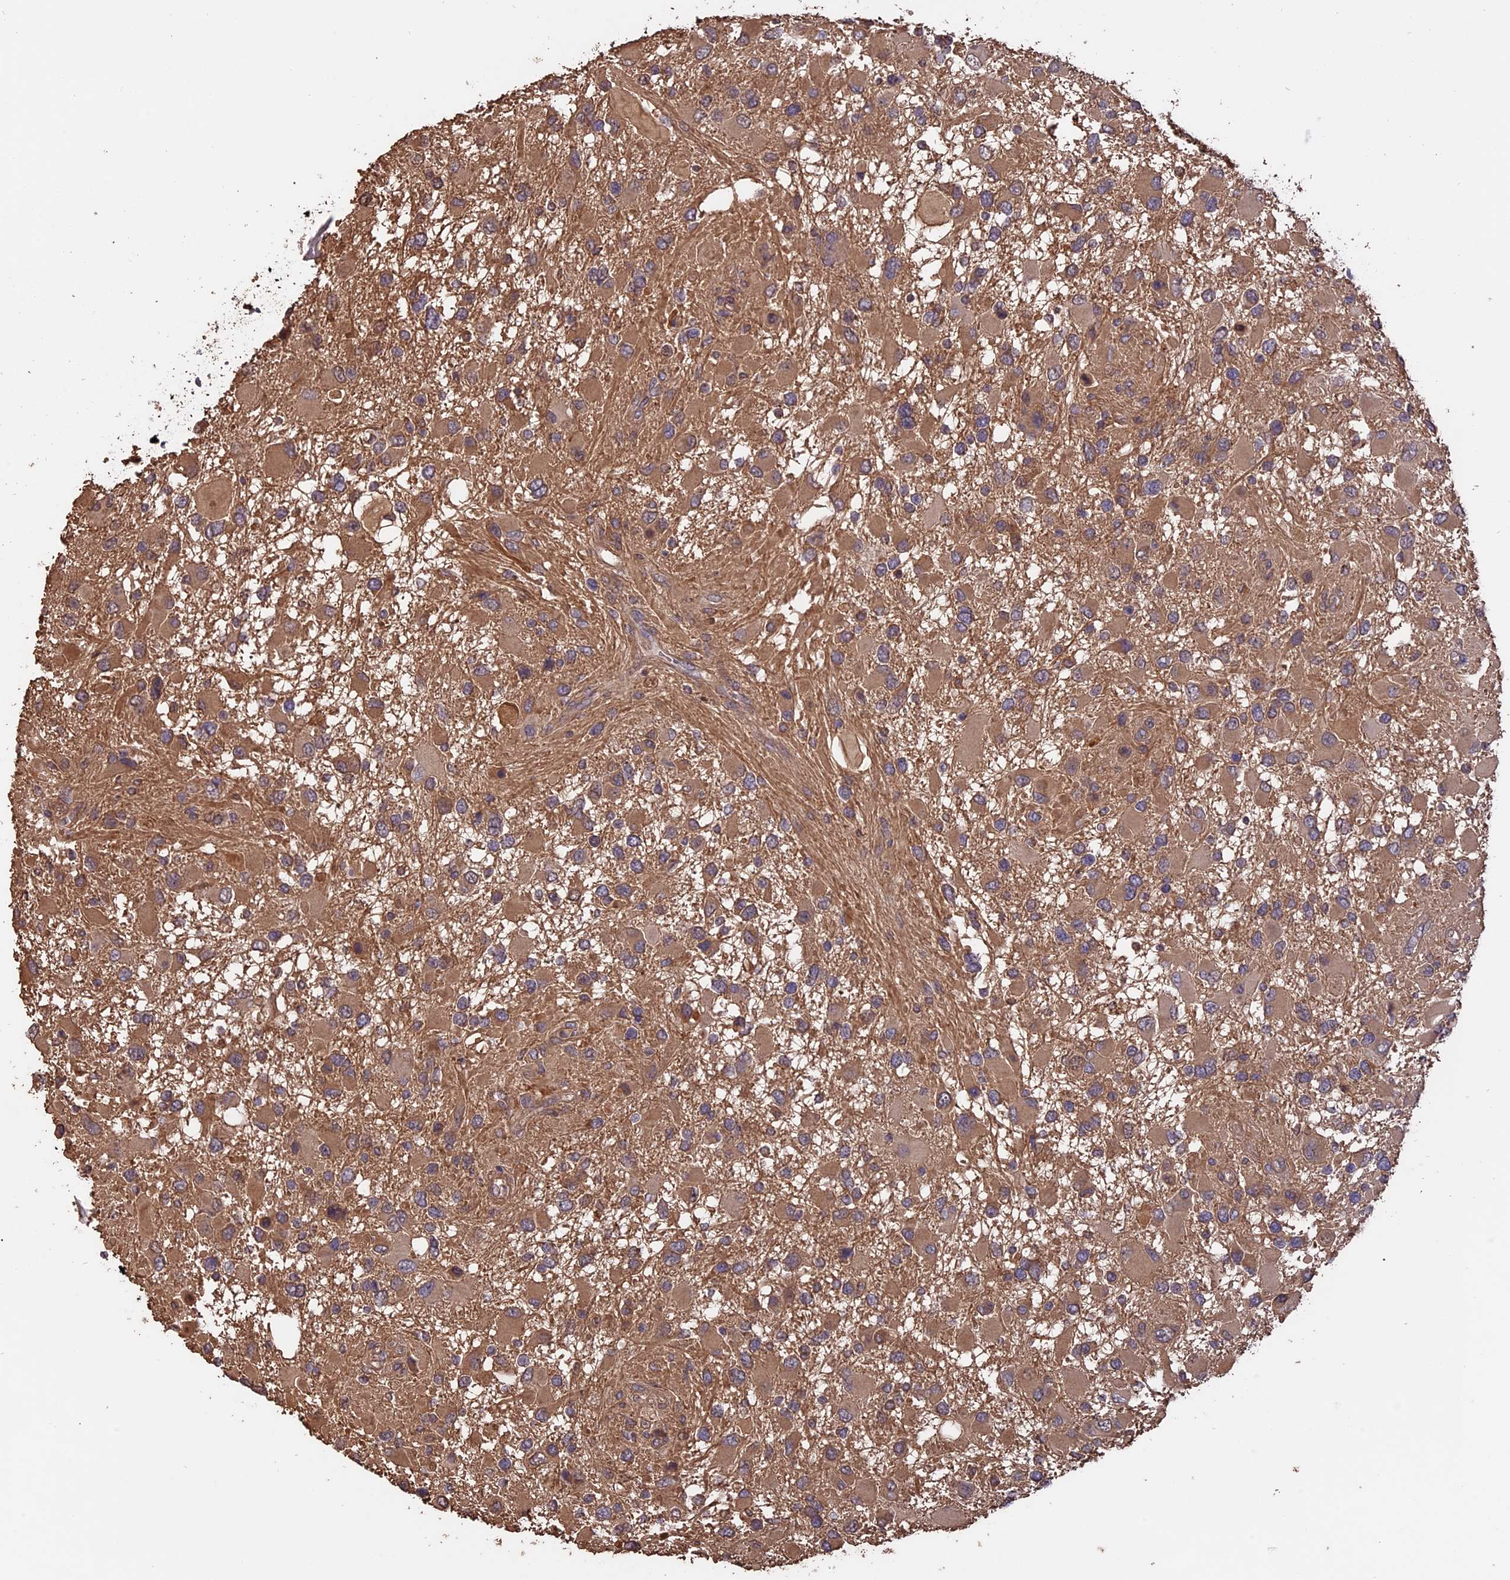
{"staining": {"intensity": "moderate", "quantity": ">75%", "location": "cytoplasmic/membranous"}, "tissue": "glioma", "cell_type": "Tumor cells", "image_type": "cancer", "snomed": [{"axis": "morphology", "description": "Glioma, malignant, High grade"}, {"axis": "topography", "description": "Brain"}], "caption": "High-grade glioma (malignant) was stained to show a protein in brown. There is medium levels of moderate cytoplasmic/membranous expression in approximately >75% of tumor cells.", "gene": "RASAL1", "patient": {"sex": "male", "age": 53}}